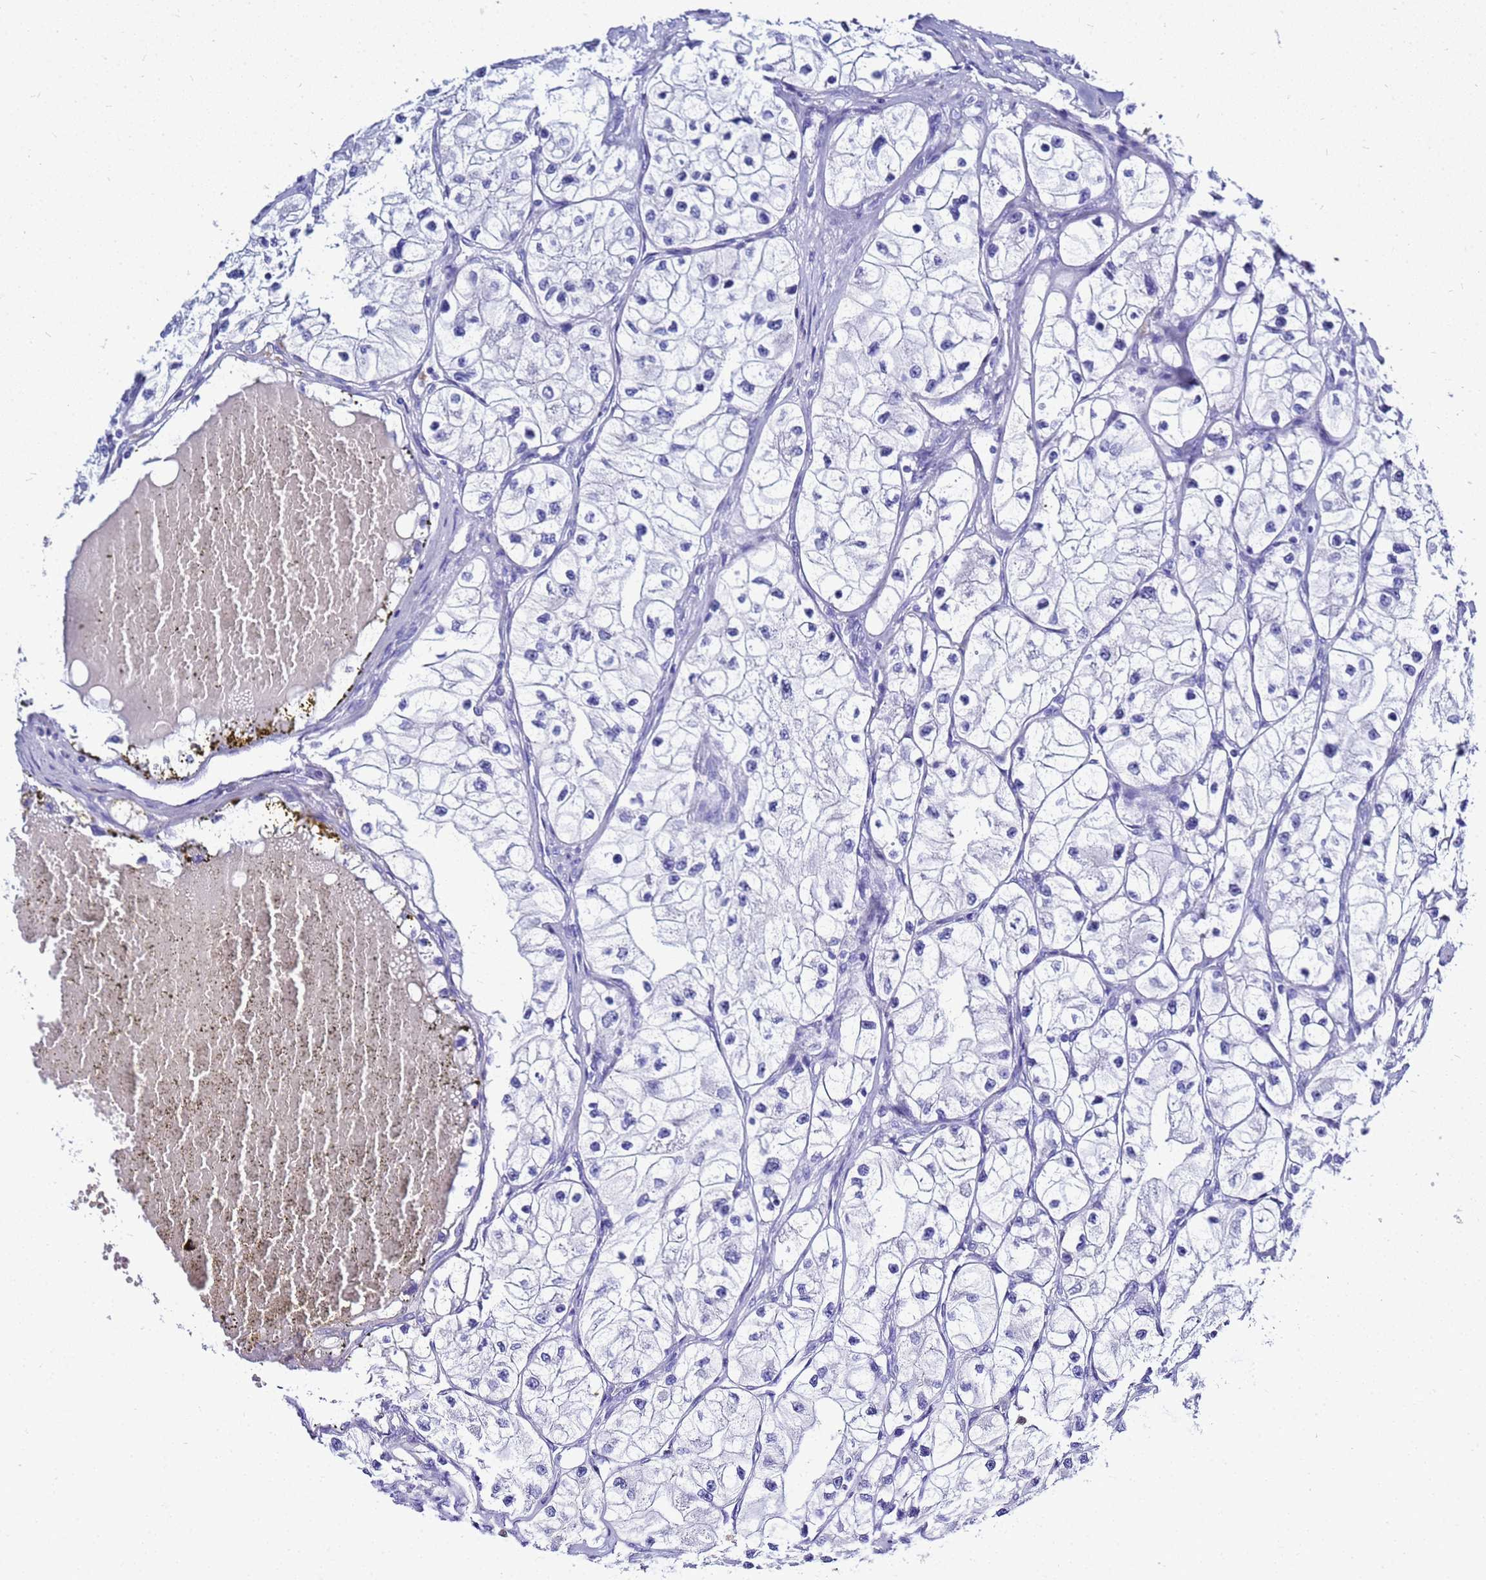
{"staining": {"intensity": "negative", "quantity": "none", "location": "none"}, "tissue": "renal cancer", "cell_type": "Tumor cells", "image_type": "cancer", "snomed": [{"axis": "morphology", "description": "Adenocarcinoma, NOS"}, {"axis": "topography", "description": "Kidney"}], "caption": "There is no significant expression in tumor cells of renal adenocarcinoma. The staining was performed using DAB to visualize the protein expression in brown, while the nuclei were stained in blue with hematoxylin (Magnification: 20x).", "gene": "CSTA", "patient": {"sex": "female", "age": 57}}